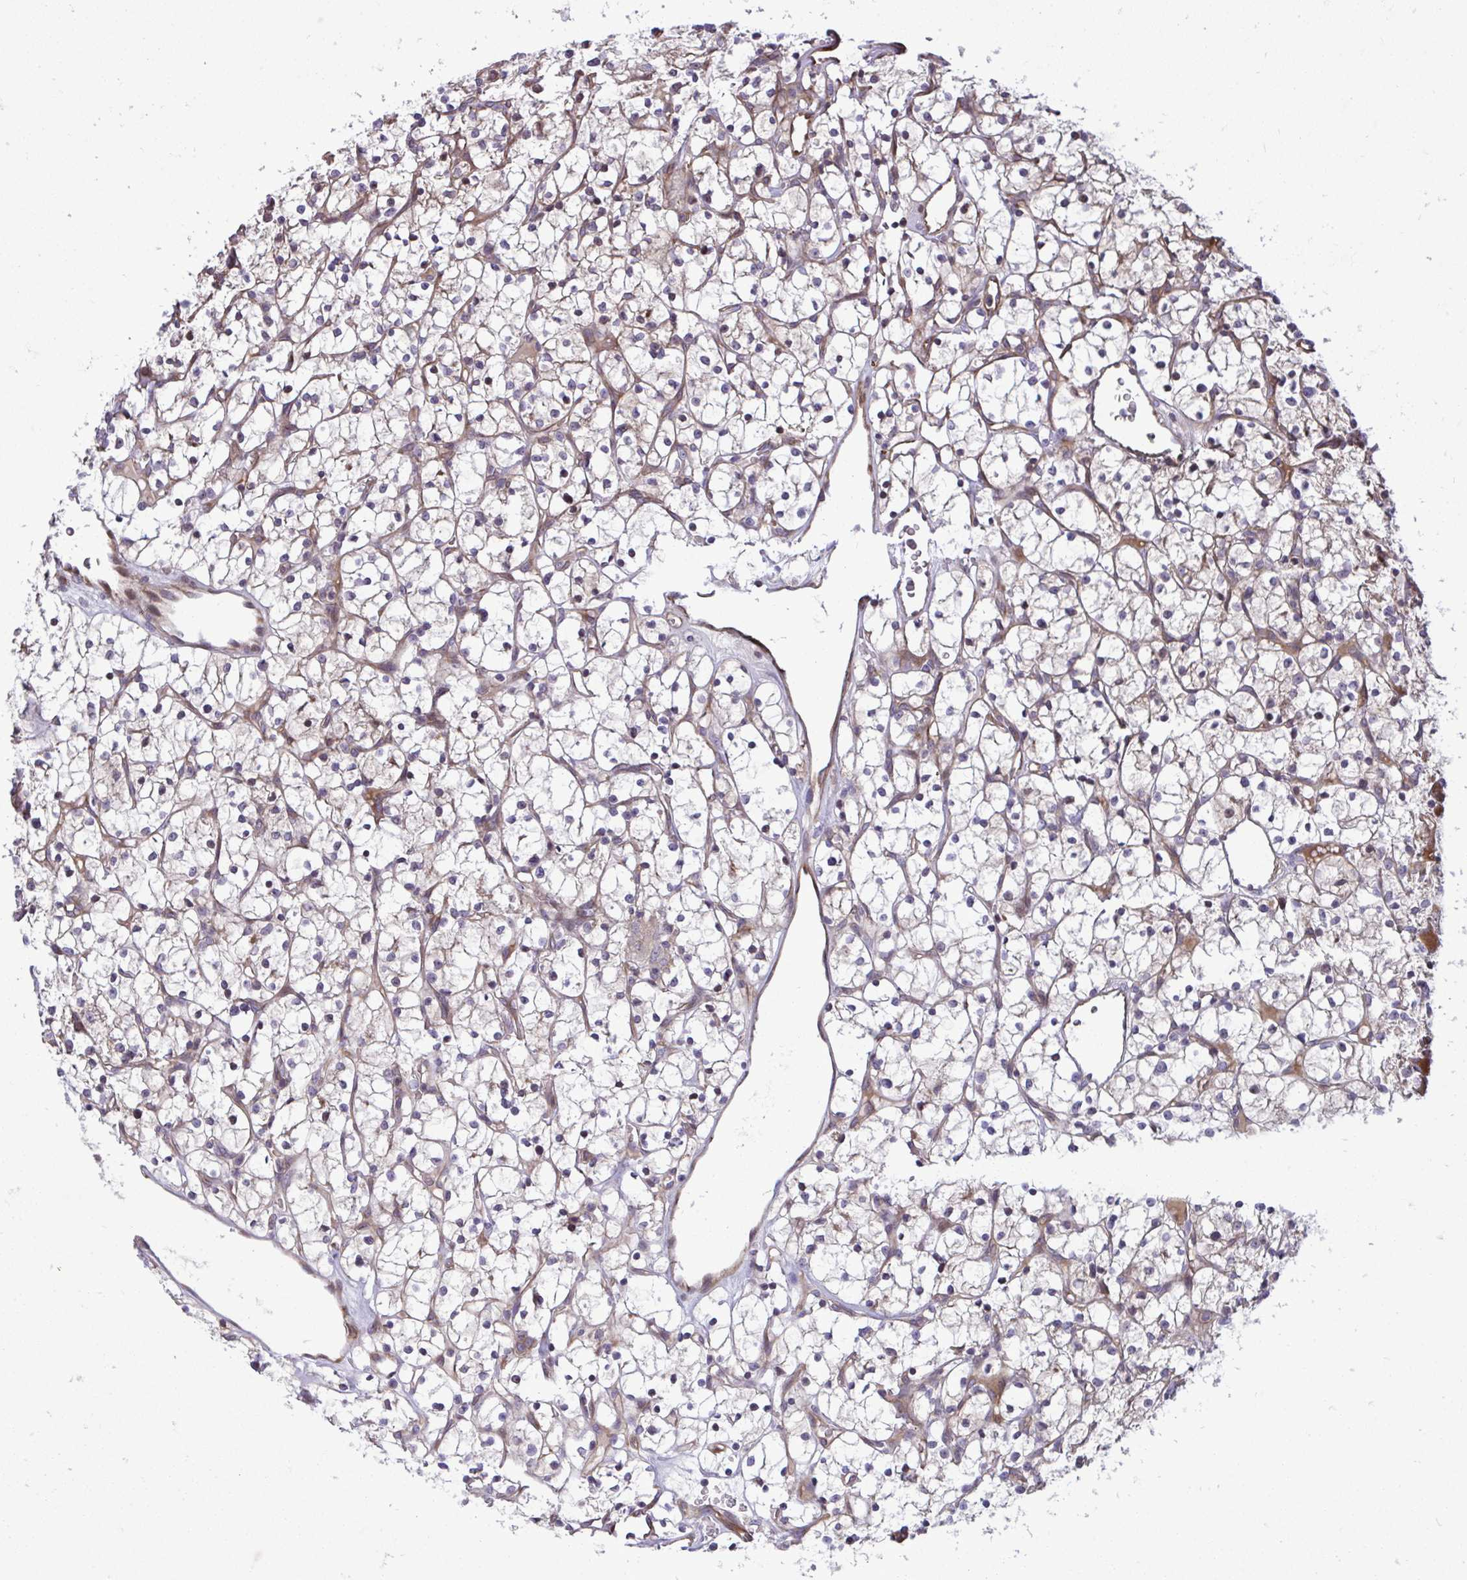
{"staining": {"intensity": "weak", "quantity": "<25%", "location": "cytoplasmic/membranous"}, "tissue": "renal cancer", "cell_type": "Tumor cells", "image_type": "cancer", "snomed": [{"axis": "morphology", "description": "Adenocarcinoma, NOS"}, {"axis": "topography", "description": "Kidney"}], "caption": "An immunohistochemistry (IHC) micrograph of renal adenocarcinoma is shown. There is no staining in tumor cells of renal adenocarcinoma. (DAB immunohistochemistry (IHC) with hematoxylin counter stain).", "gene": "ZSCAN9", "patient": {"sex": "female", "age": 64}}